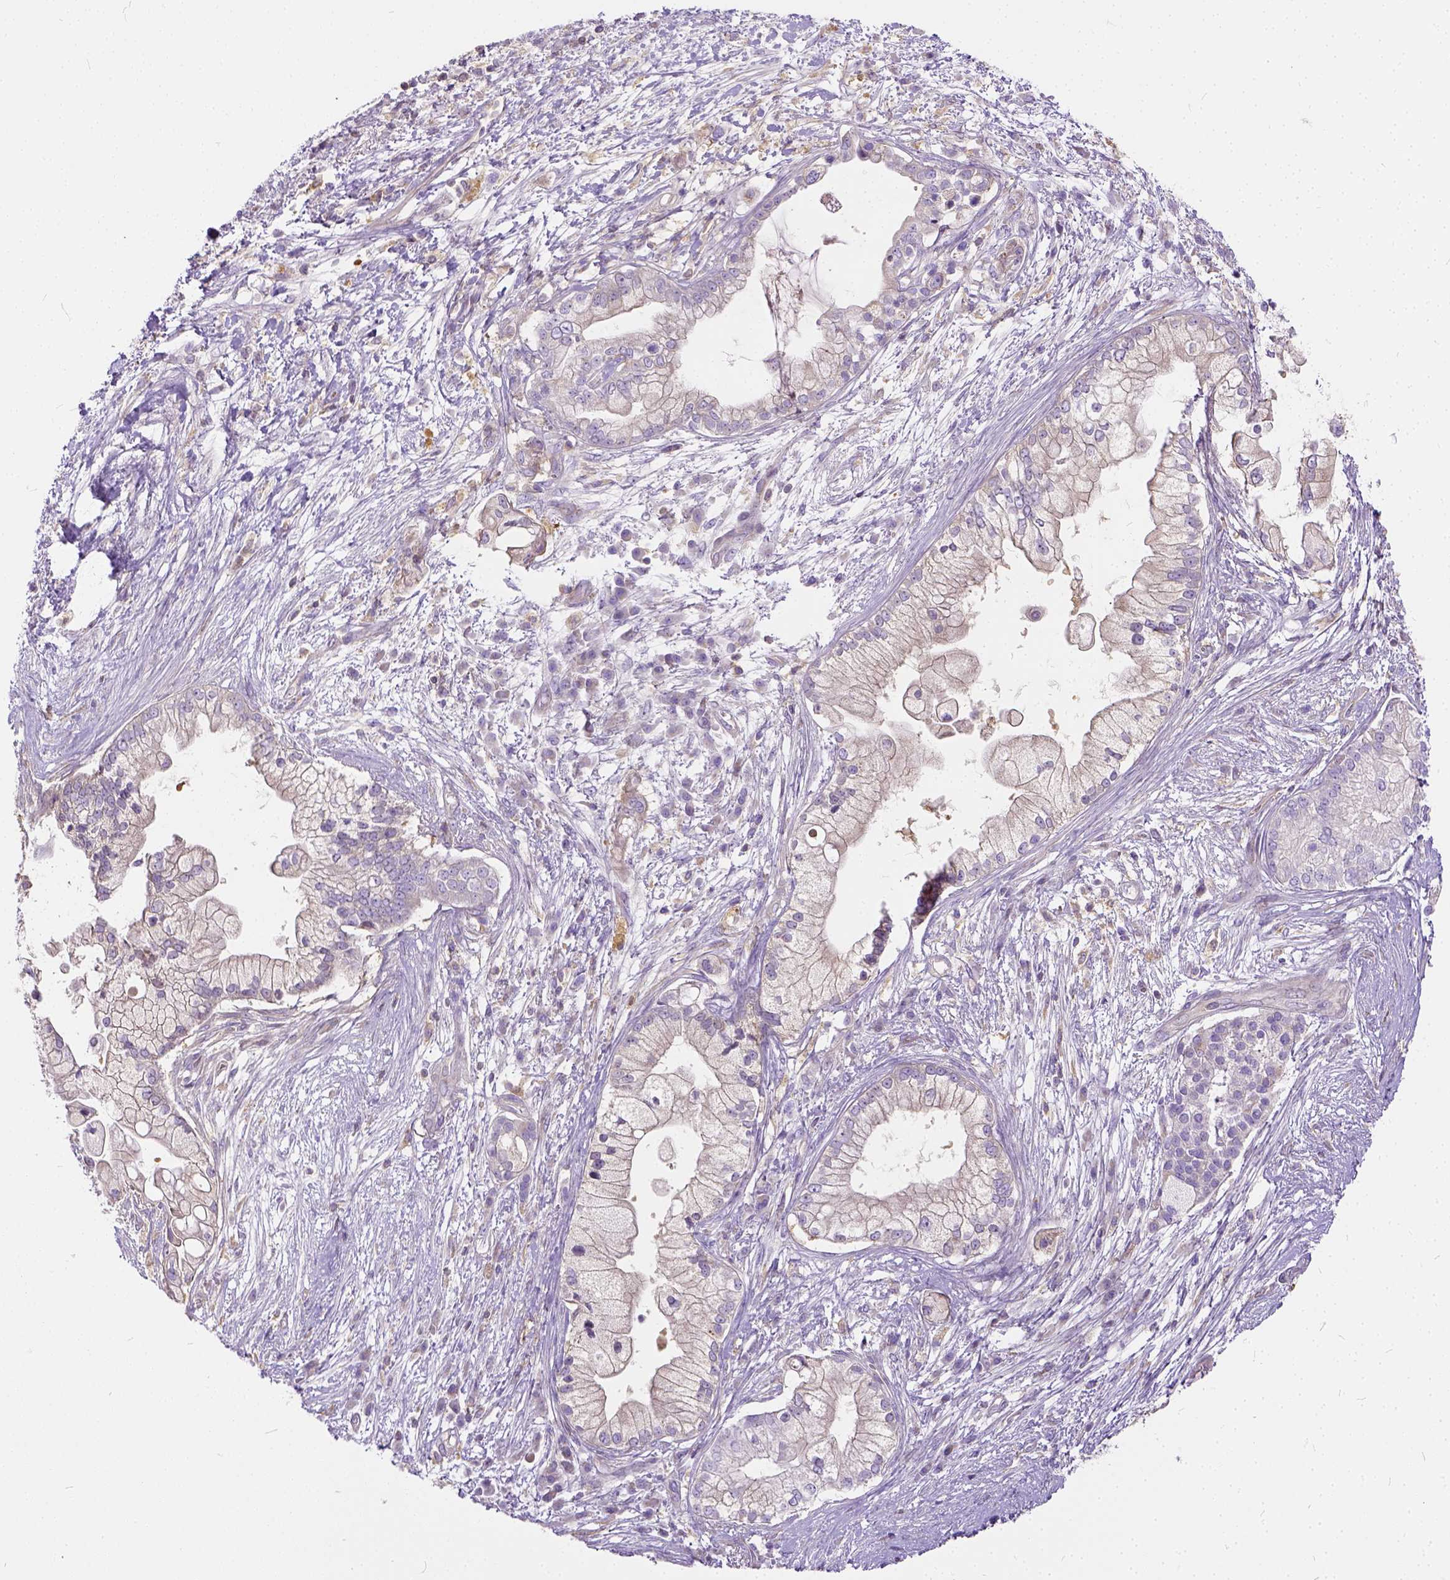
{"staining": {"intensity": "negative", "quantity": "none", "location": "none"}, "tissue": "pancreatic cancer", "cell_type": "Tumor cells", "image_type": "cancer", "snomed": [{"axis": "morphology", "description": "Adenocarcinoma, NOS"}, {"axis": "topography", "description": "Pancreas"}], "caption": "A high-resolution image shows IHC staining of pancreatic adenocarcinoma, which displays no significant positivity in tumor cells.", "gene": "CADM4", "patient": {"sex": "female", "age": 69}}